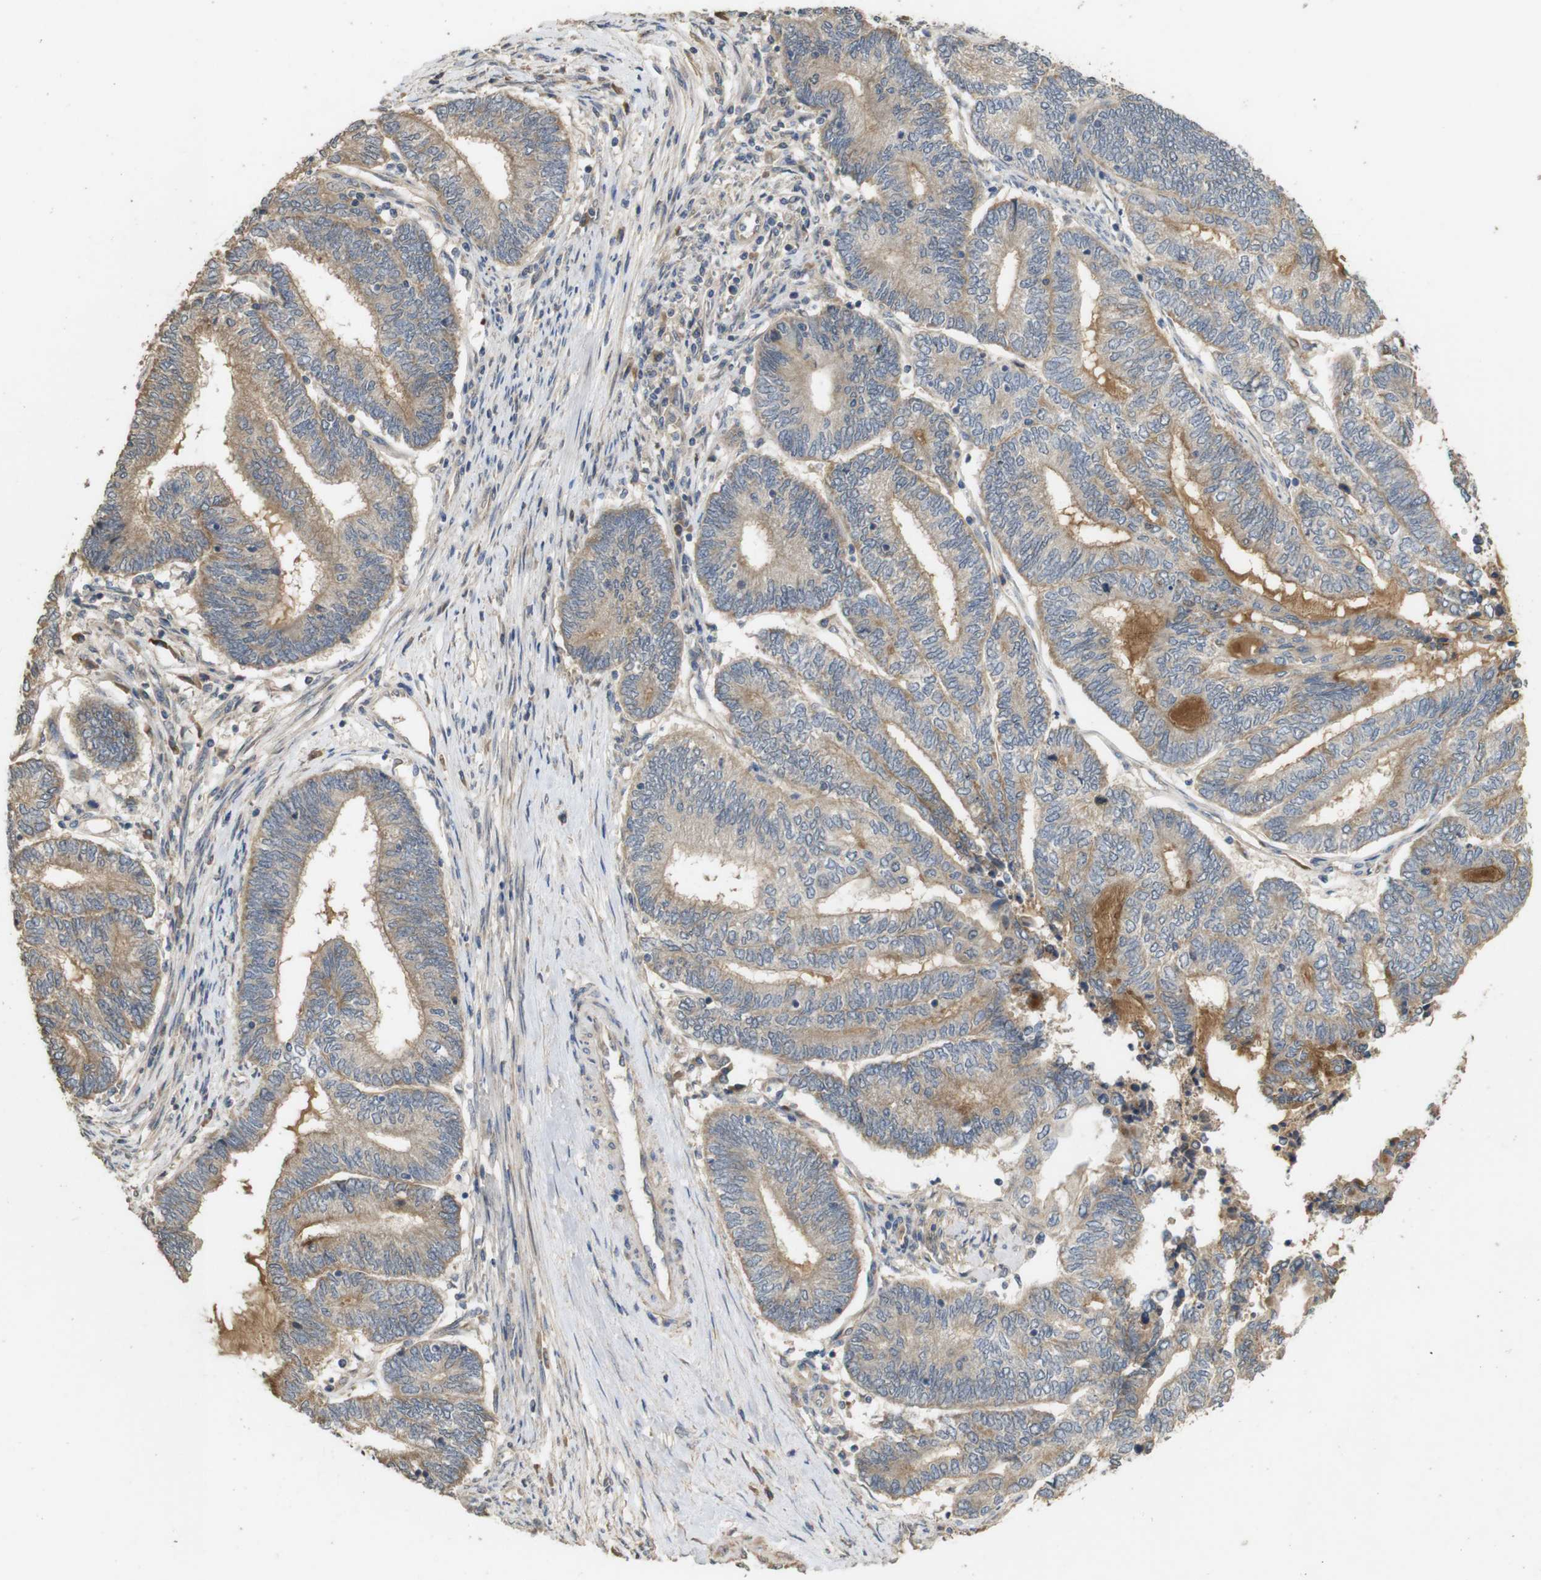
{"staining": {"intensity": "moderate", "quantity": ">75%", "location": "cytoplasmic/membranous"}, "tissue": "endometrial cancer", "cell_type": "Tumor cells", "image_type": "cancer", "snomed": [{"axis": "morphology", "description": "Adenocarcinoma, NOS"}, {"axis": "topography", "description": "Uterus"}, {"axis": "topography", "description": "Endometrium"}], "caption": "Approximately >75% of tumor cells in human endometrial adenocarcinoma demonstrate moderate cytoplasmic/membranous protein expression as visualized by brown immunohistochemical staining.", "gene": "PCDHB10", "patient": {"sex": "female", "age": 70}}